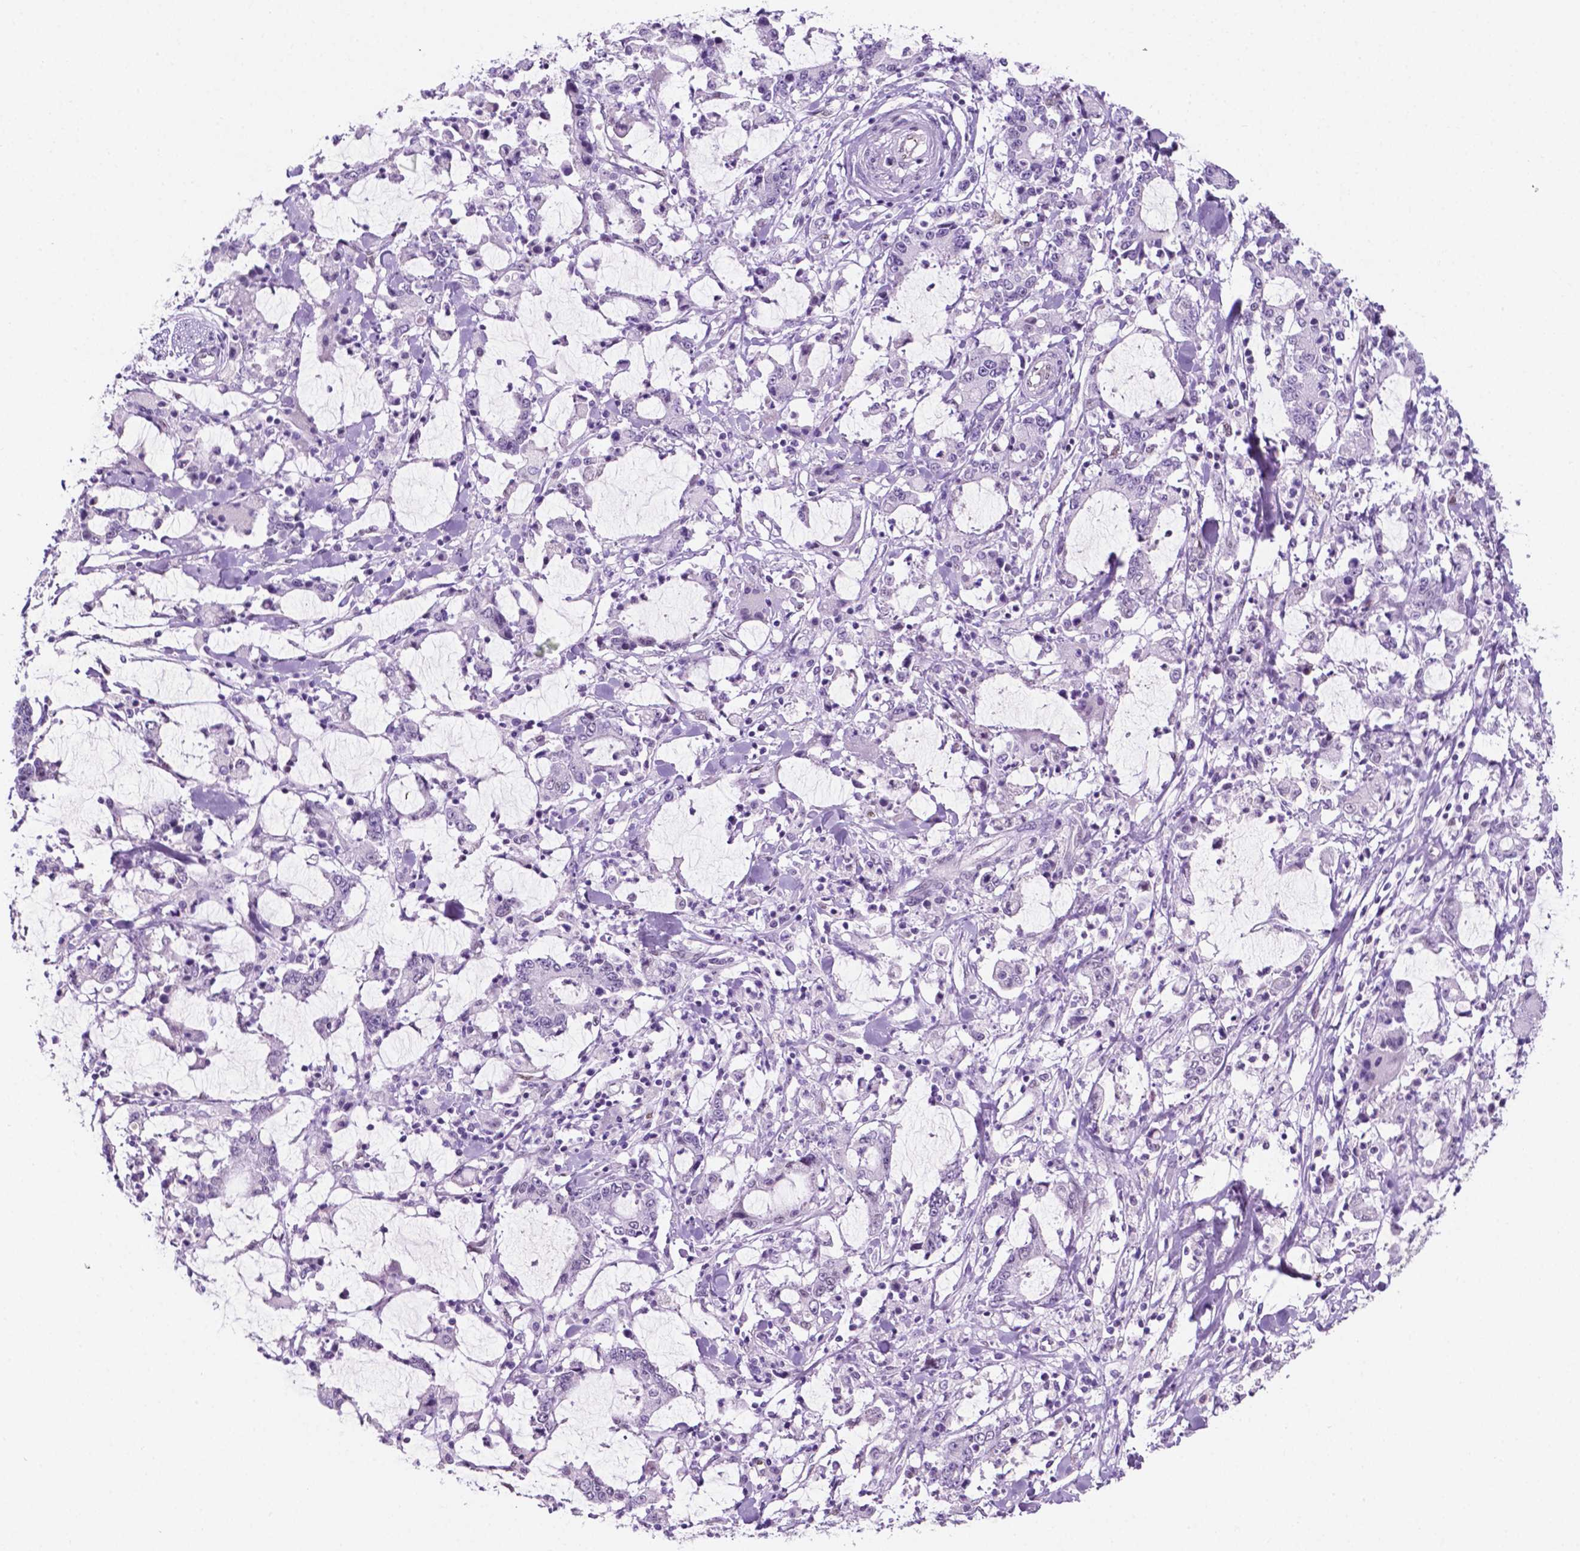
{"staining": {"intensity": "negative", "quantity": "none", "location": "none"}, "tissue": "stomach cancer", "cell_type": "Tumor cells", "image_type": "cancer", "snomed": [{"axis": "morphology", "description": "Adenocarcinoma, NOS"}, {"axis": "topography", "description": "Stomach, upper"}], "caption": "Immunohistochemistry (IHC) image of human stomach cancer stained for a protein (brown), which displays no expression in tumor cells.", "gene": "ERF", "patient": {"sex": "male", "age": 68}}